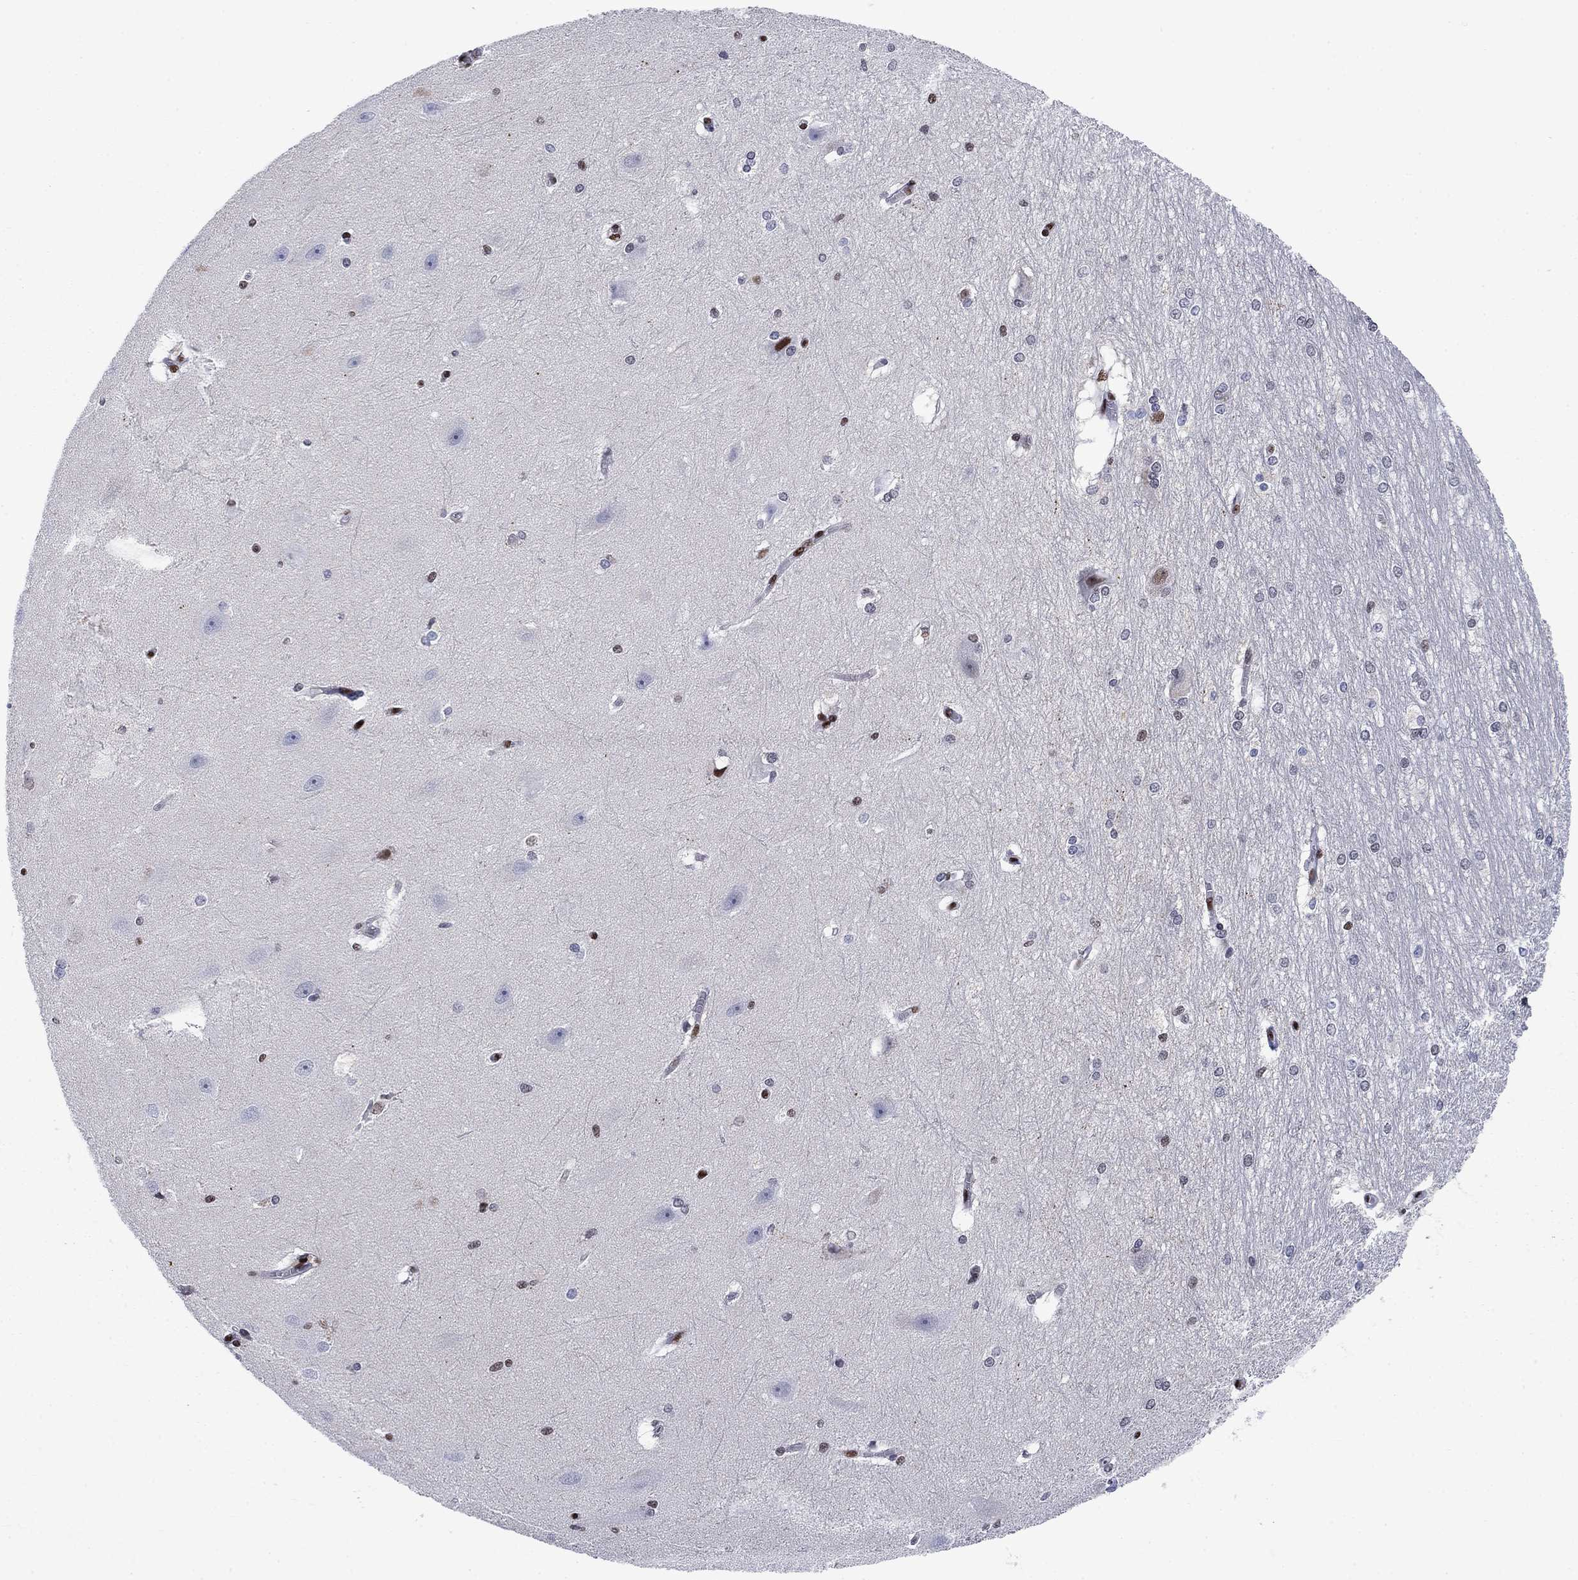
{"staining": {"intensity": "strong", "quantity": "<25%", "location": "nuclear"}, "tissue": "hippocampus", "cell_type": "Glial cells", "image_type": "normal", "snomed": [{"axis": "morphology", "description": "Normal tissue, NOS"}, {"axis": "topography", "description": "Cerebral cortex"}, {"axis": "topography", "description": "Hippocampus"}], "caption": "Protein staining by immunohistochemistry (IHC) demonstrates strong nuclear staining in about <25% of glial cells in benign hippocampus.", "gene": "RPRD1B", "patient": {"sex": "female", "age": 19}}